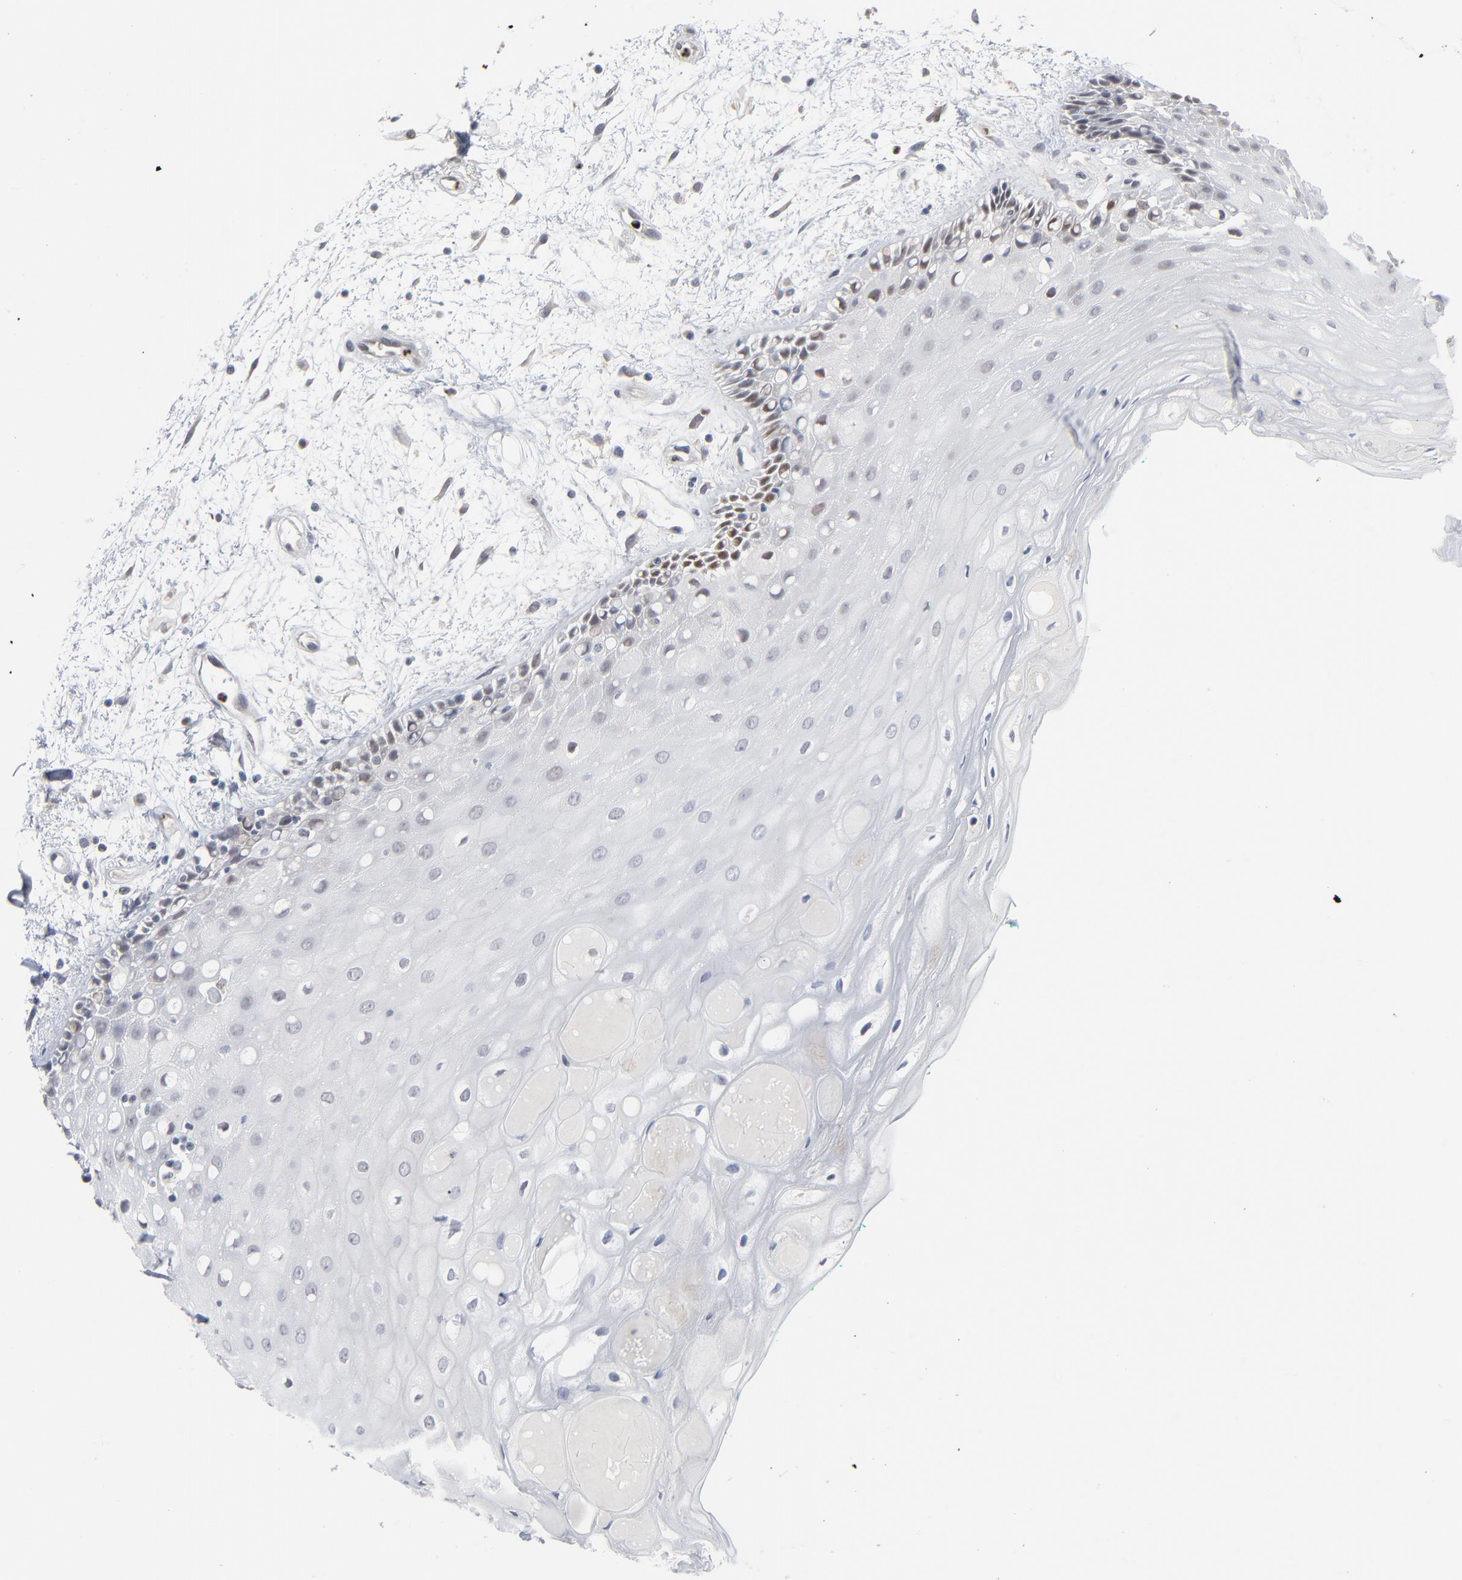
{"staining": {"intensity": "weak", "quantity": "<25%", "location": "nuclear"}, "tissue": "oral mucosa", "cell_type": "Squamous epithelial cells", "image_type": "normal", "snomed": [{"axis": "morphology", "description": "Normal tissue, NOS"}, {"axis": "morphology", "description": "Squamous cell carcinoma, NOS"}, {"axis": "topography", "description": "Skeletal muscle"}, {"axis": "topography", "description": "Oral tissue"}, {"axis": "topography", "description": "Head-Neck"}], "caption": "Immunohistochemical staining of benign human oral mucosa shows no significant staining in squamous epithelial cells.", "gene": "FOXN2", "patient": {"sex": "female", "age": 84}}